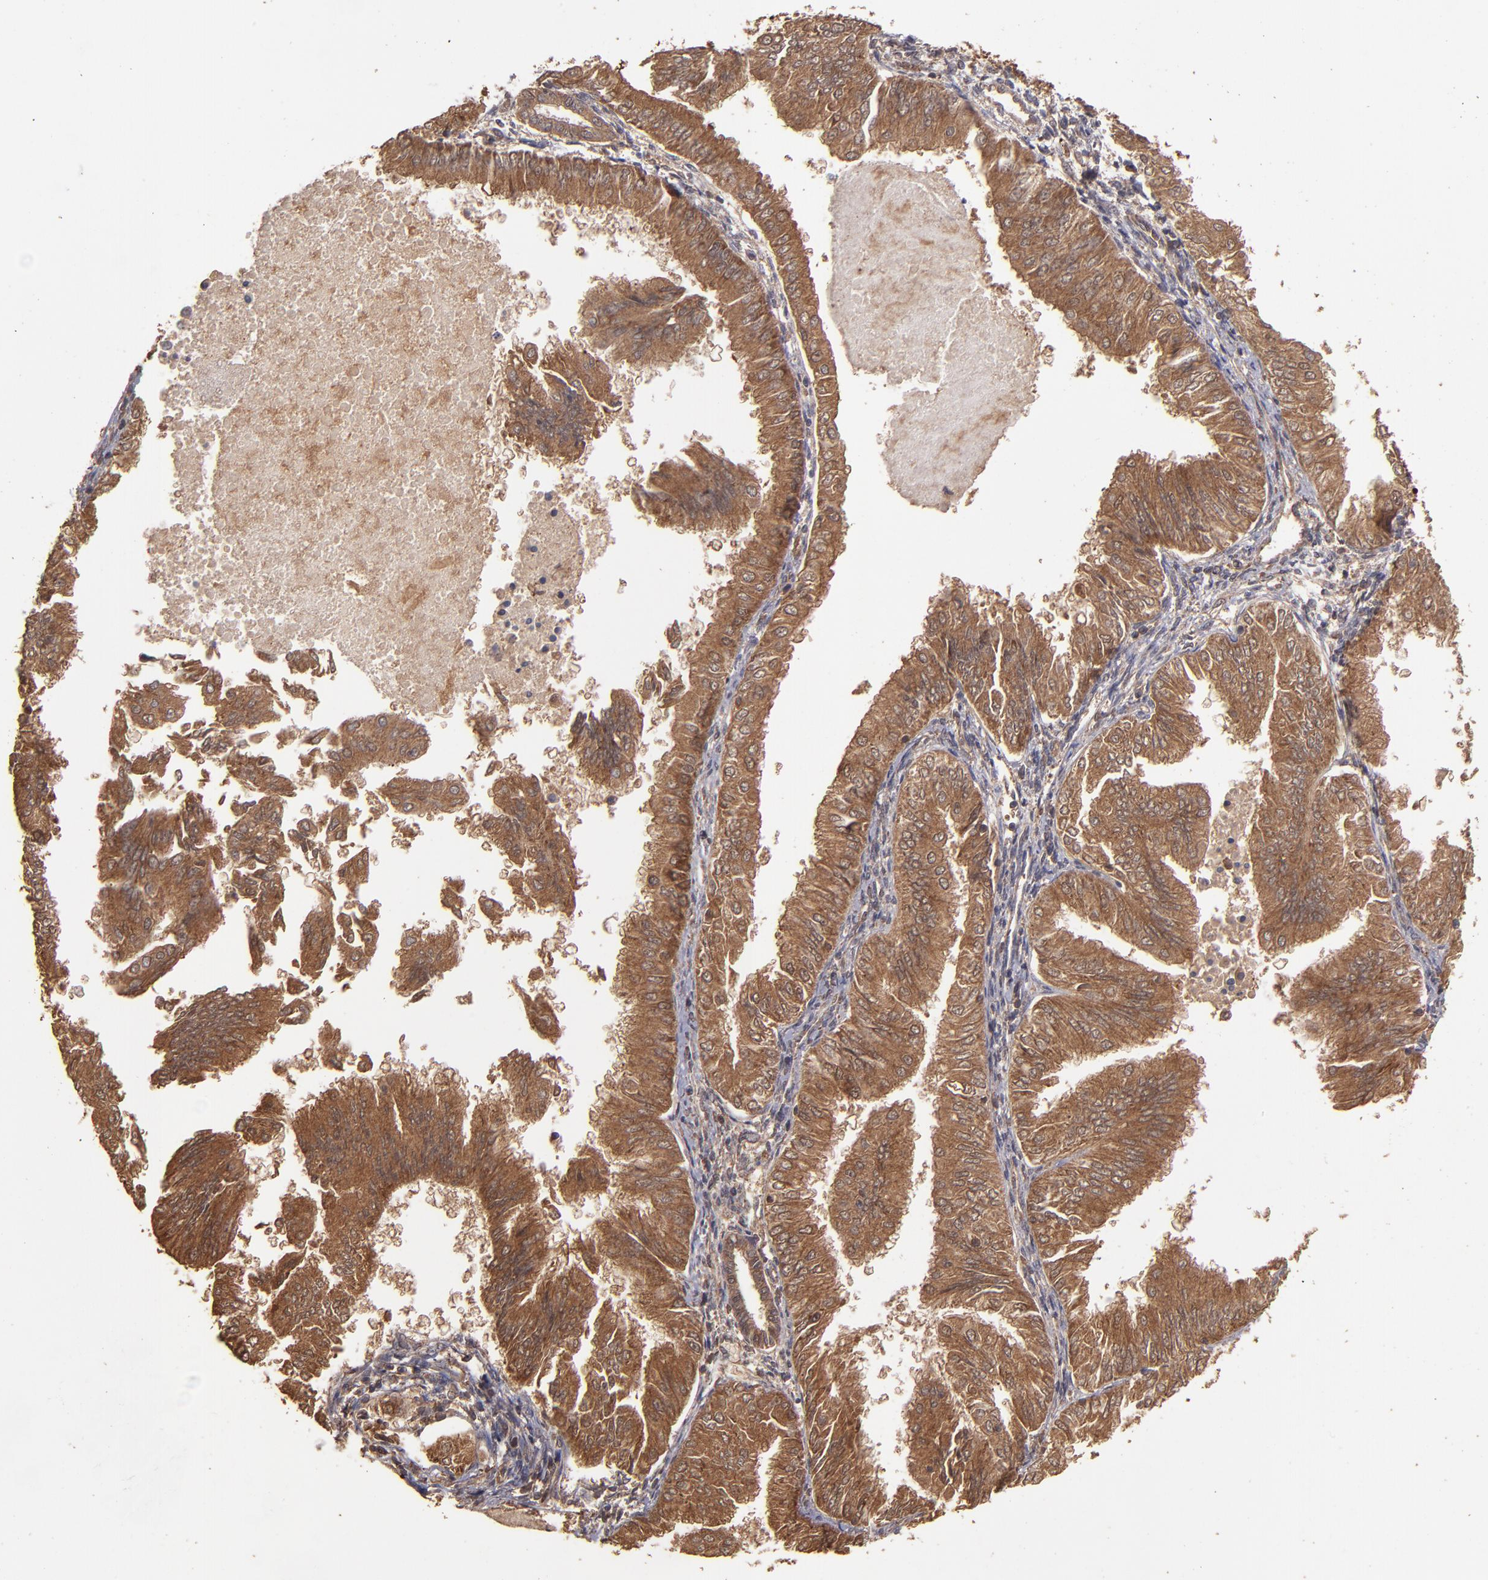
{"staining": {"intensity": "strong", "quantity": ">75%", "location": "cytoplasmic/membranous"}, "tissue": "endometrial cancer", "cell_type": "Tumor cells", "image_type": "cancer", "snomed": [{"axis": "morphology", "description": "Adenocarcinoma, NOS"}, {"axis": "topography", "description": "Endometrium"}], "caption": "Protein expression analysis of human adenocarcinoma (endometrial) reveals strong cytoplasmic/membranous positivity in about >75% of tumor cells.", "gene": "TXNDC16", "patient": {"sex": "female", "age": 53}}